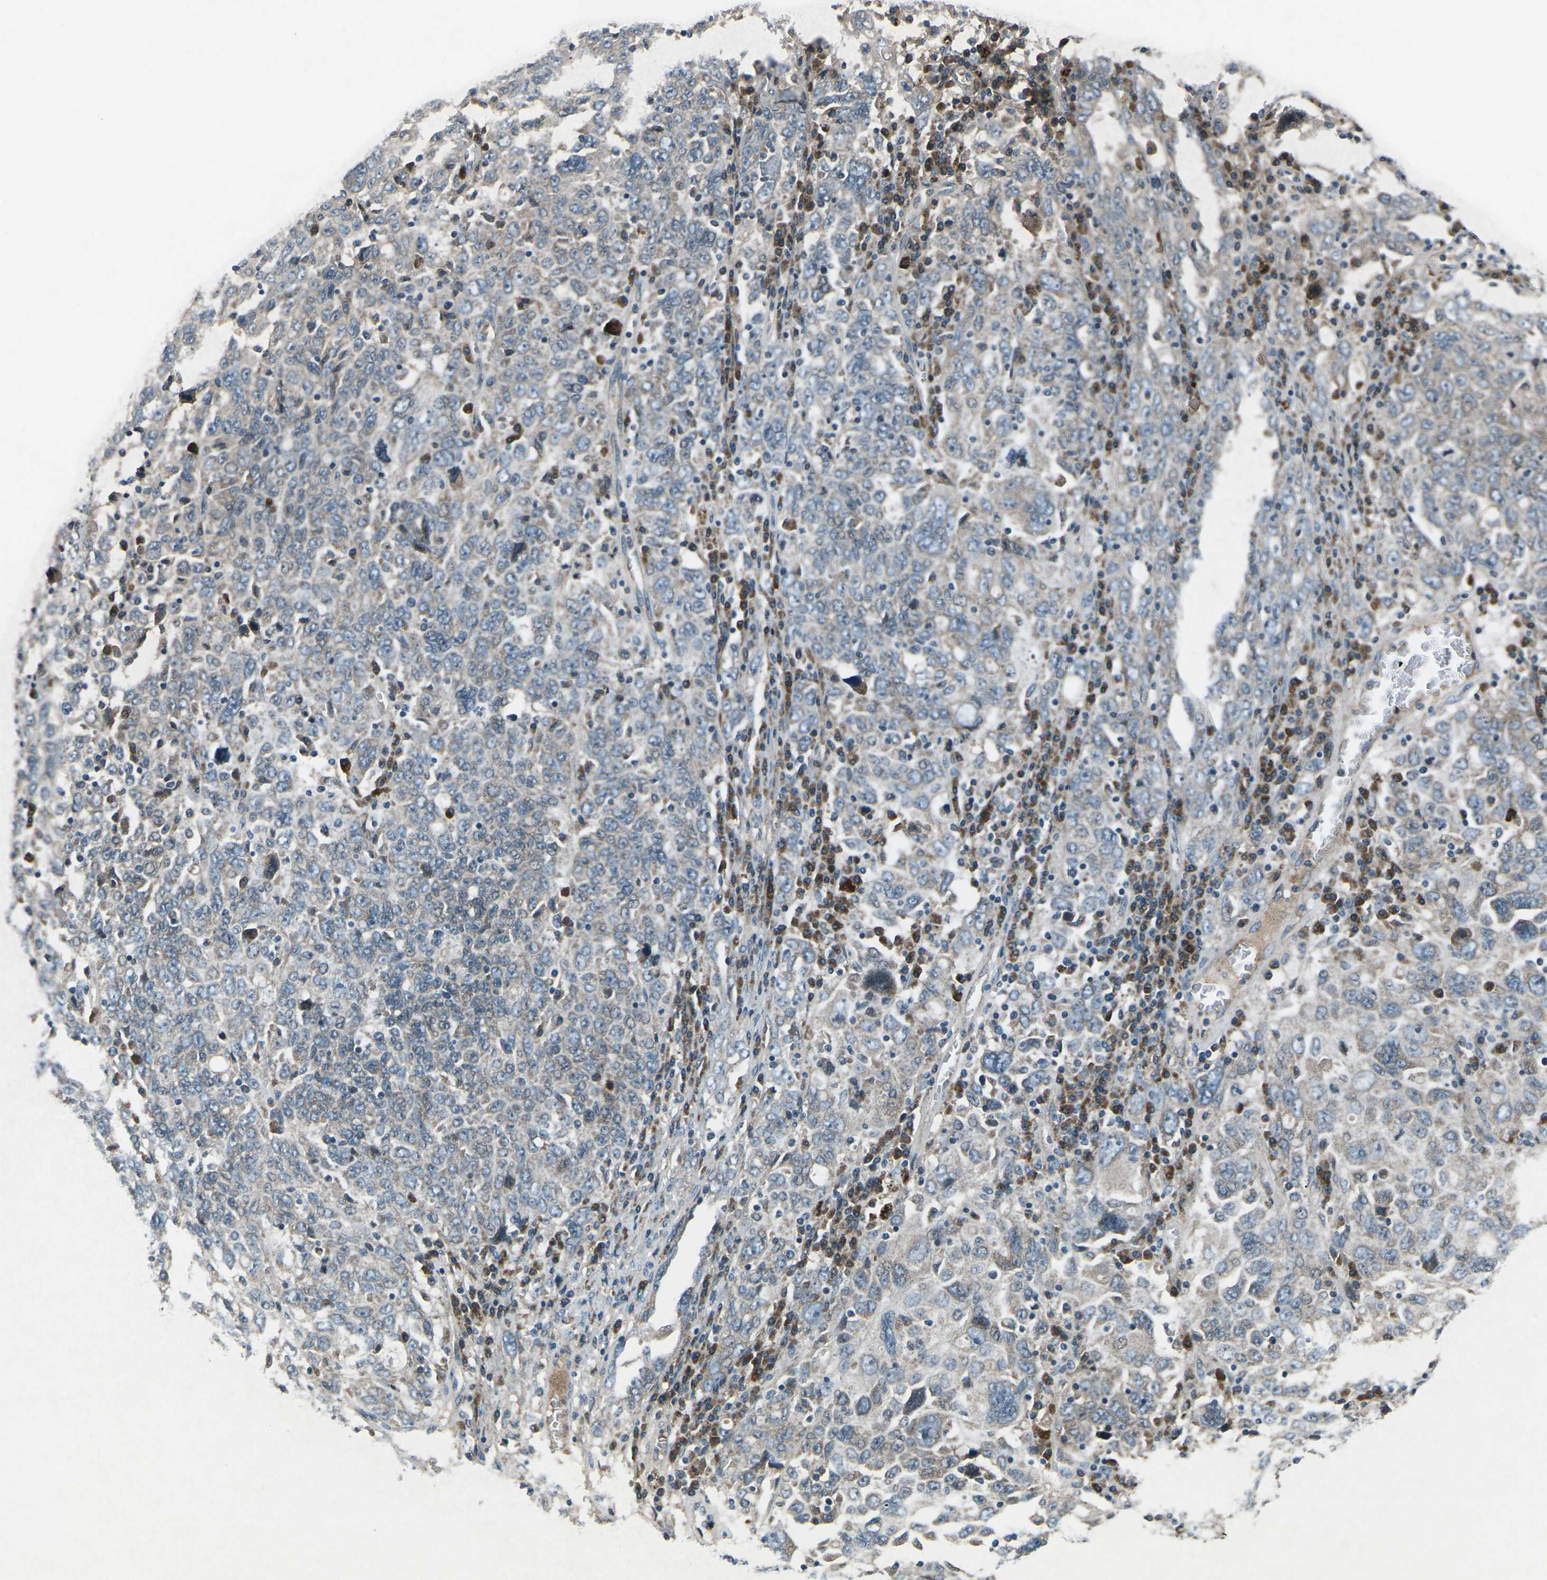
{"staining": {"intensity": "moderate", "quantity": "<25%", "location": "cytoplasmic/membranous"}, "tissue": "ovarian cancer", "cell_type": "Tumor cells", "image_type": "cancer", "snomed": [{"axis": "morphology", "description": "Carcinoma, endometroid"}, {"axis": "topography", "description": "Ovary"}], "caption": "A brown stain highlights moderate cytoplasmic/membranous expression of a protein in human ovarian endometroid carcinoma tumor cells. The protein is shown in brown color, while the nuclei are stained blue.", "gene": "CDK16", "patient": {"sex": "female", "age": 62}}